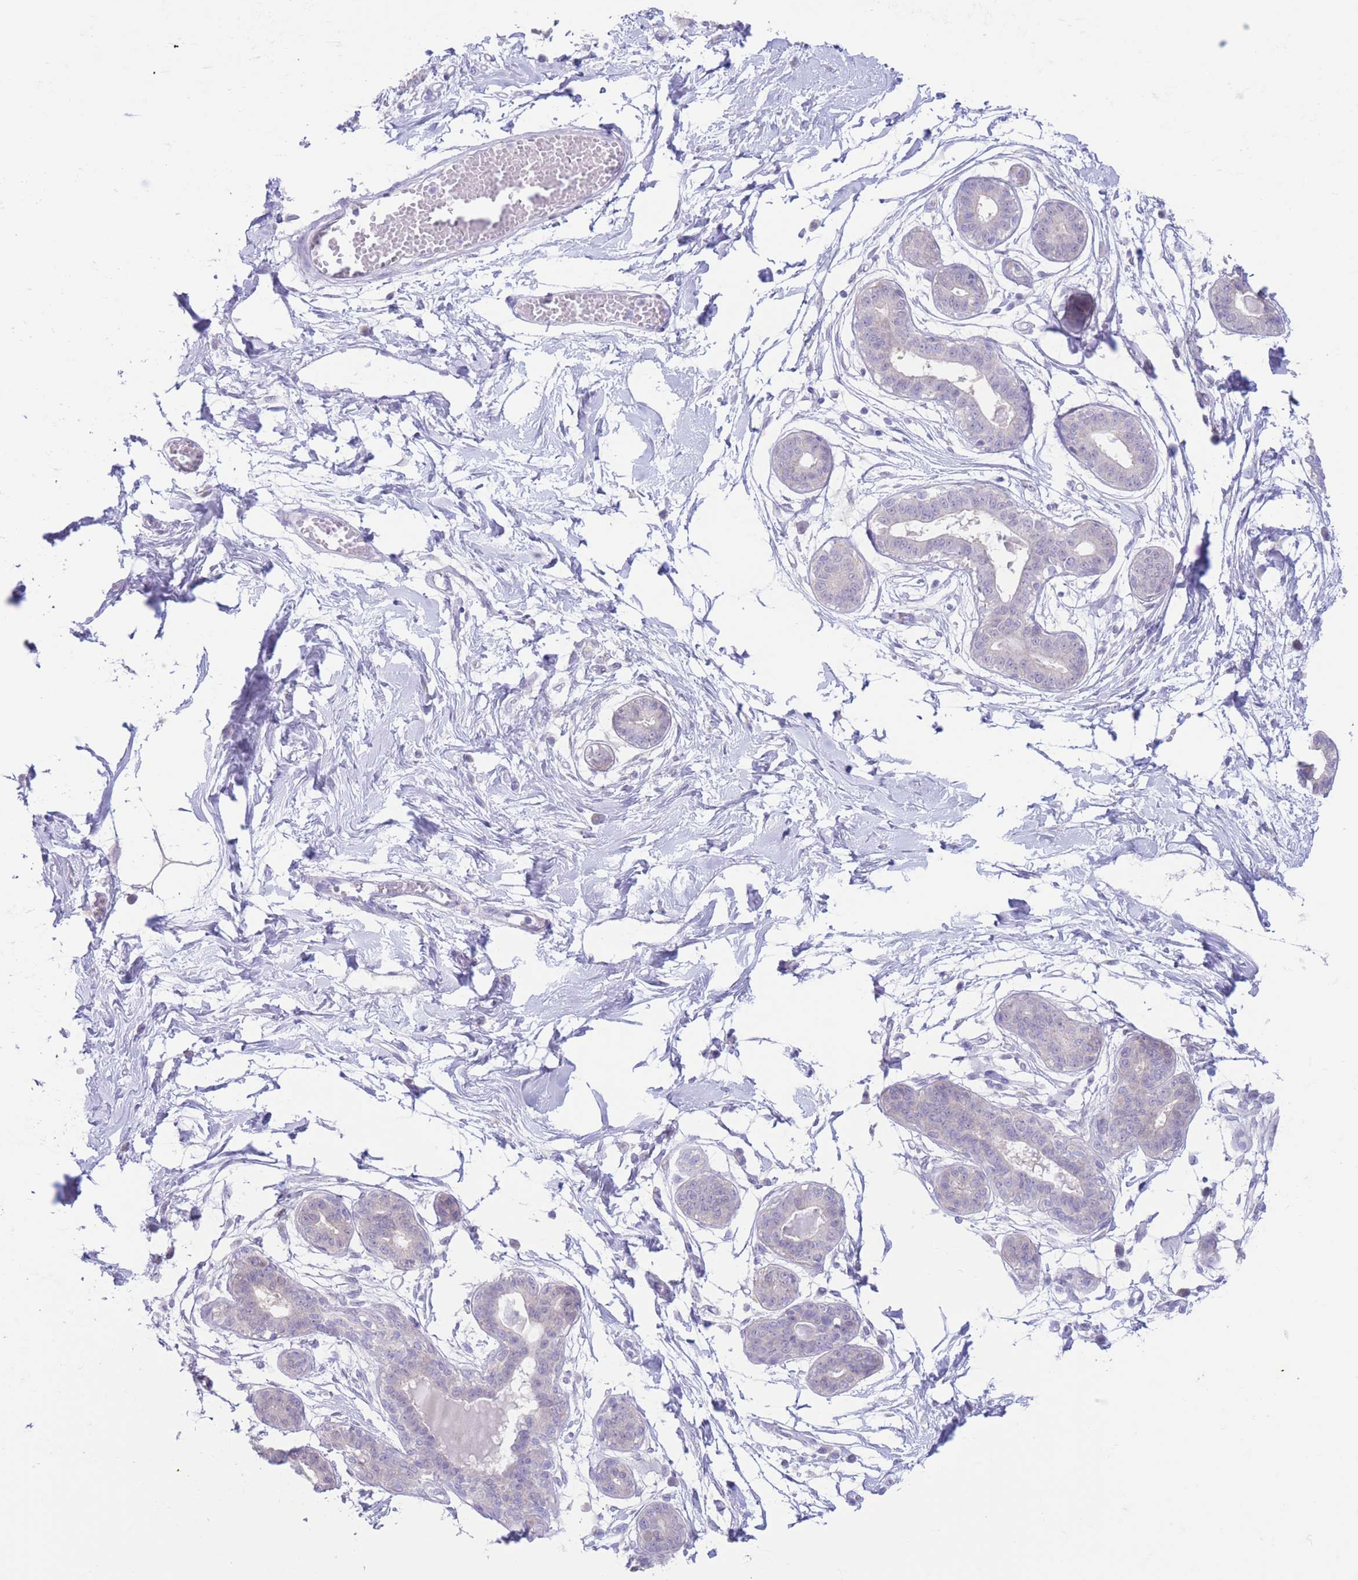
{"staining": {"intensity": "moderate", "quantity": "25%-75%", "location": "cytoplasmic/membranous"}, "tissue": "breast", "cell_type": "Adipocytes", "image_type": "normal", "snomed": [{"axis": "morphology", "description": "Normal tissue, NOS"}, {"axis": "topography", "description": "Breast"}], "caption": "Immunohistochemistry of unremarkable human breast shows medium levels of moderate cytoplasmic/membranous expression in approximately 25%-75% of adipocytes.", "gene": "FAH", "patient": {"sex": "female", "age": 45}}